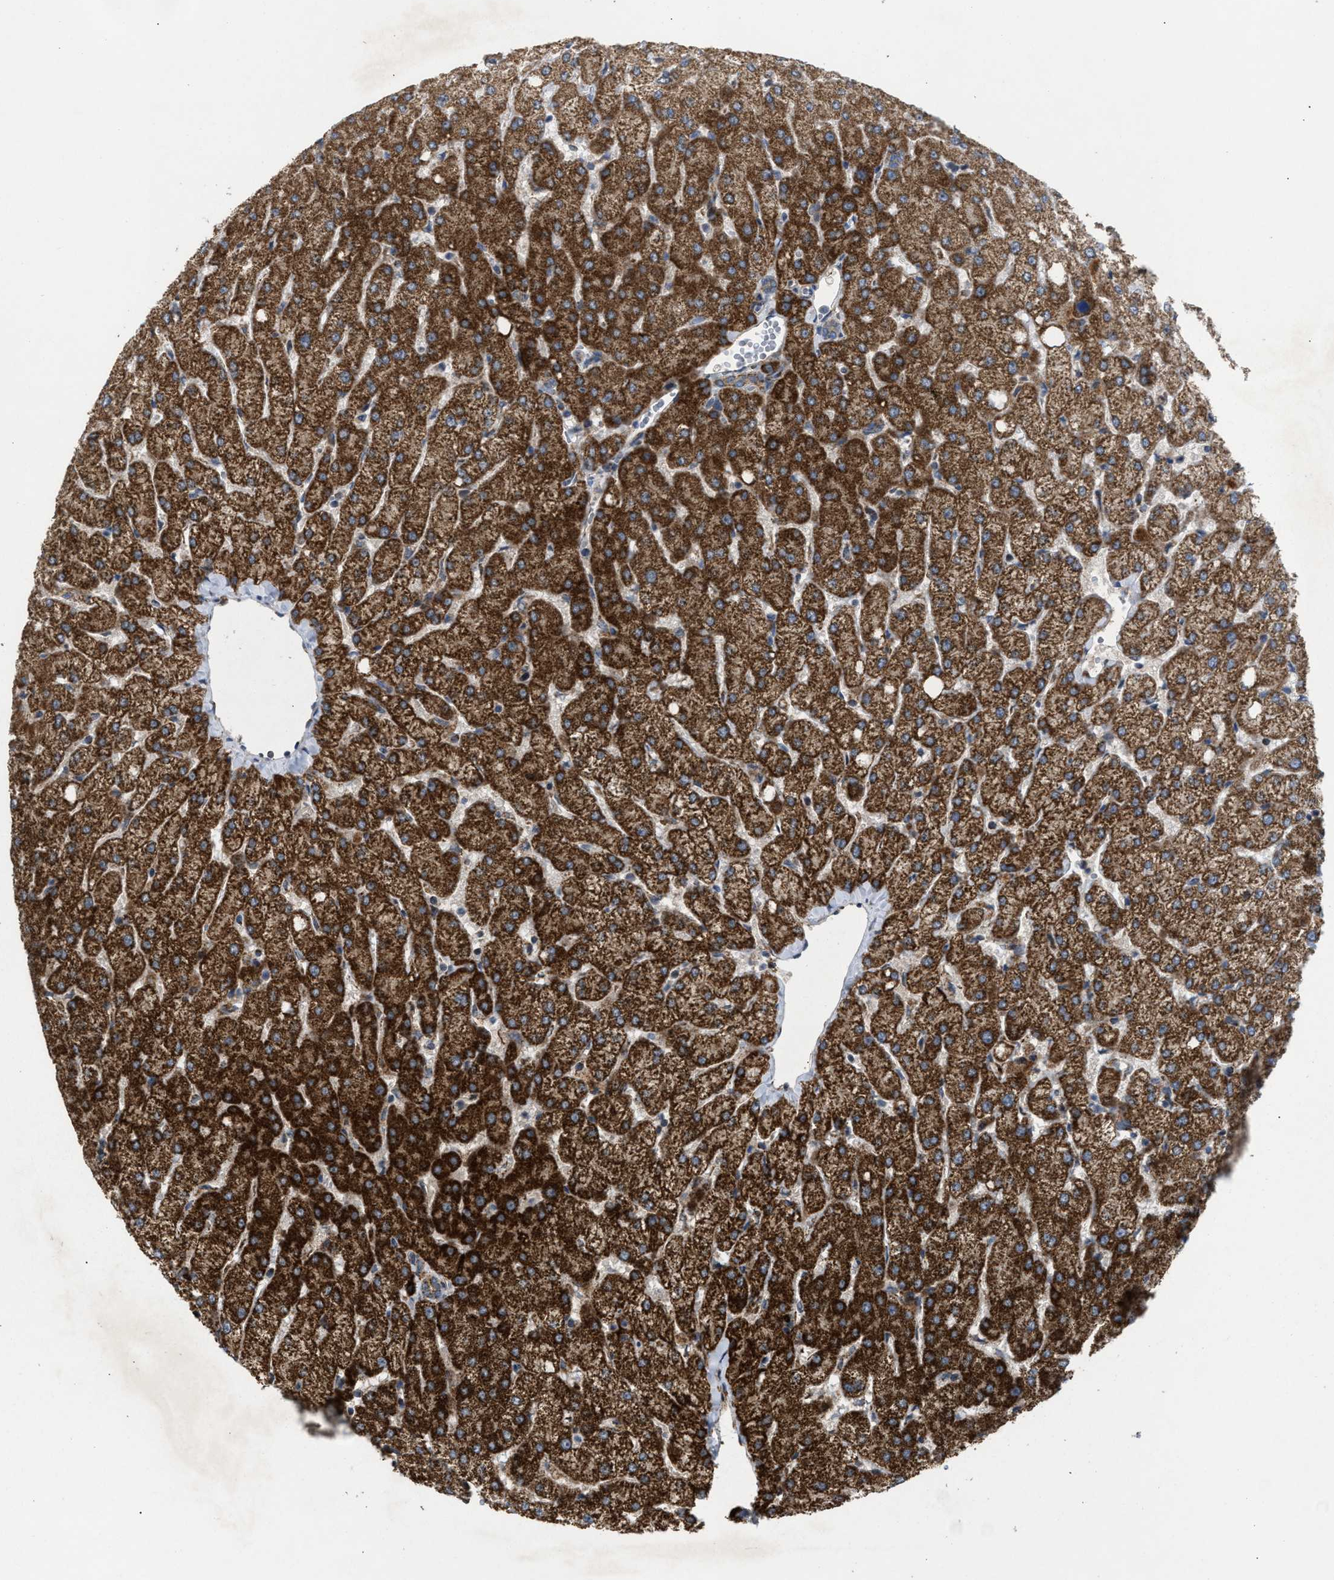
{"staining": {"intensity": "weak", "quantity": "25%-75%", "location": "cytoplasmic/membranous"}, "tissue": "liver", "cell_type": "Cholangiocytes", "image_type": "normal", "snomed": [{"axis": "morphology", "description": "Normal tissue, NOS"}, {"axis": "topography", "description": "Liver"}], "caption": "An immunohistochemistry (IHC) histopathology image of benign tissue is shown. Protein staining in brown shows weak cytoplasmic/membranous positivity in liver within cholangiocytes.", "gene": "TACO1", "patient": {"sex": "female", "age": 54}}